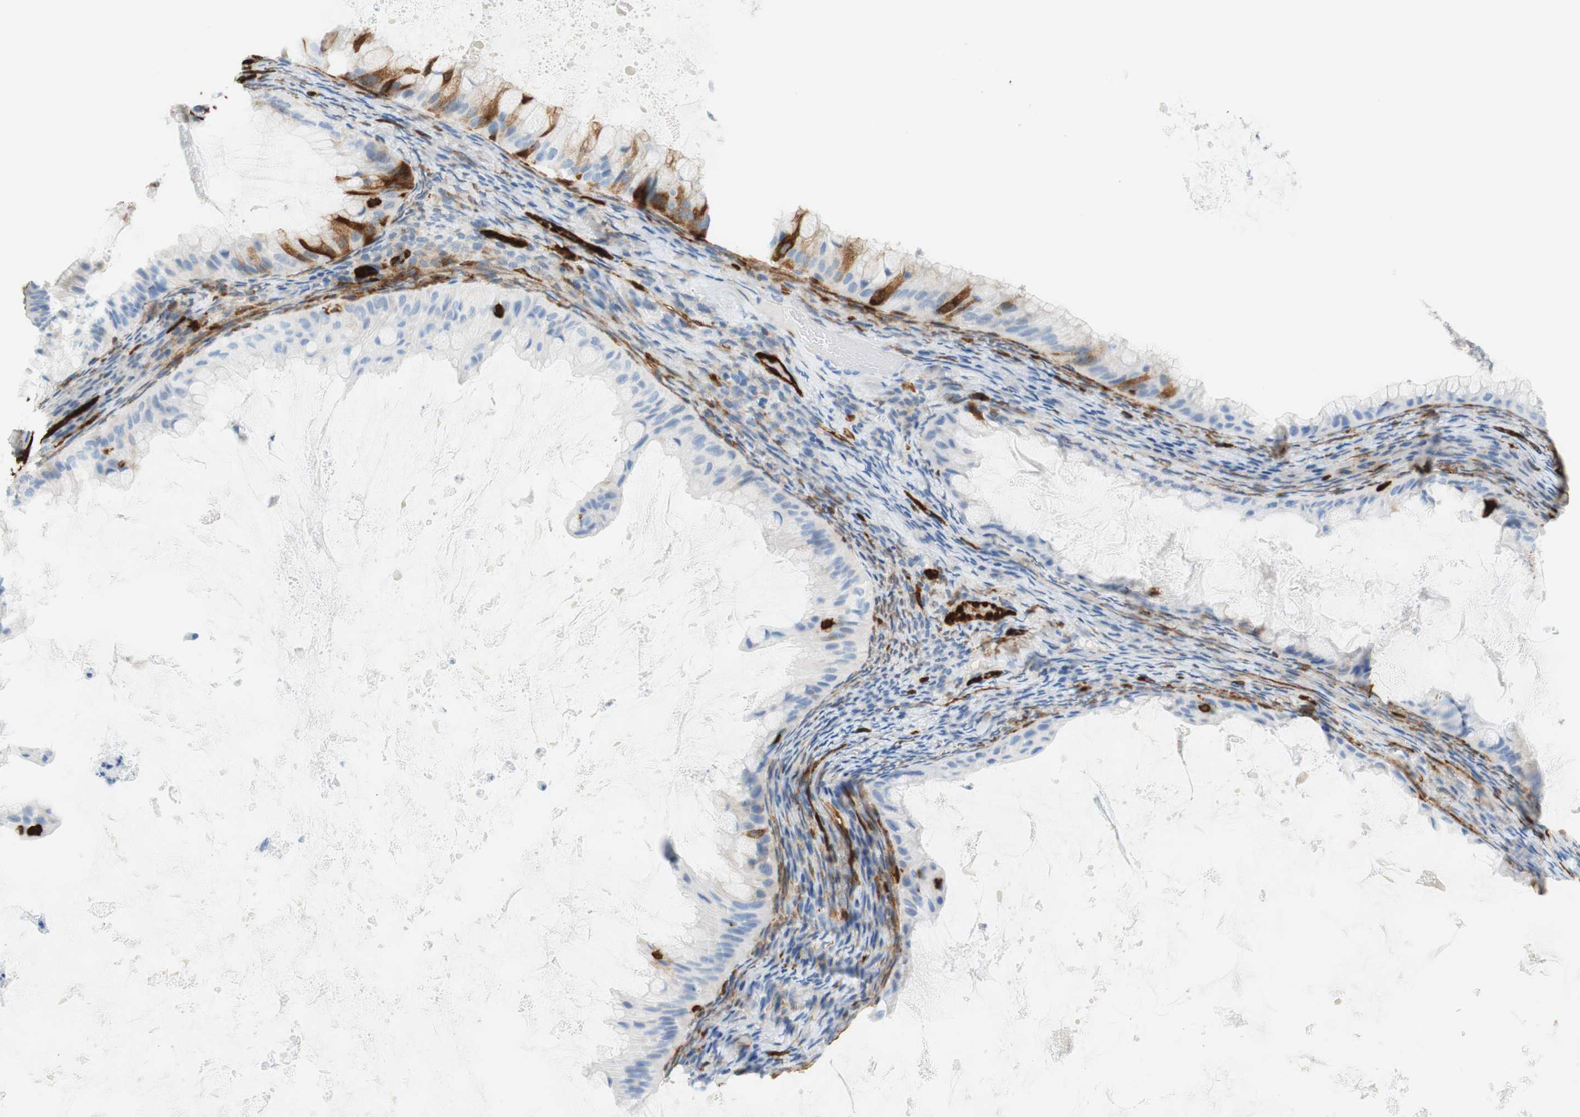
{"staining": {"intensity": "strong", "quantity": "25%-75%", "location": "cytoplasmic/membranous"}, "tissue": "ovarian cancer", "cell_type": "Tumor cells", "image_type": "cancer", "snomed": [{"axis": "morphology", "description": "Cystadenocarcinoma, mucinous, NOS"}, {"axis": "topography", "description": "Ovary"}], "caption": "Ovarian cancer (mucinous cystadenocarcinoma) was stained to show a protein in brown. There is high levels of strong cytoplasmic/membranous expression in approximately 25%-75% of tumor cells. (DAB (3,3'-diaminobenzidine) IHC, brown staining for protein, blue staining for nuclei).", "gene": "STMN1", "patient": {"sex": "female", "age": 61}}